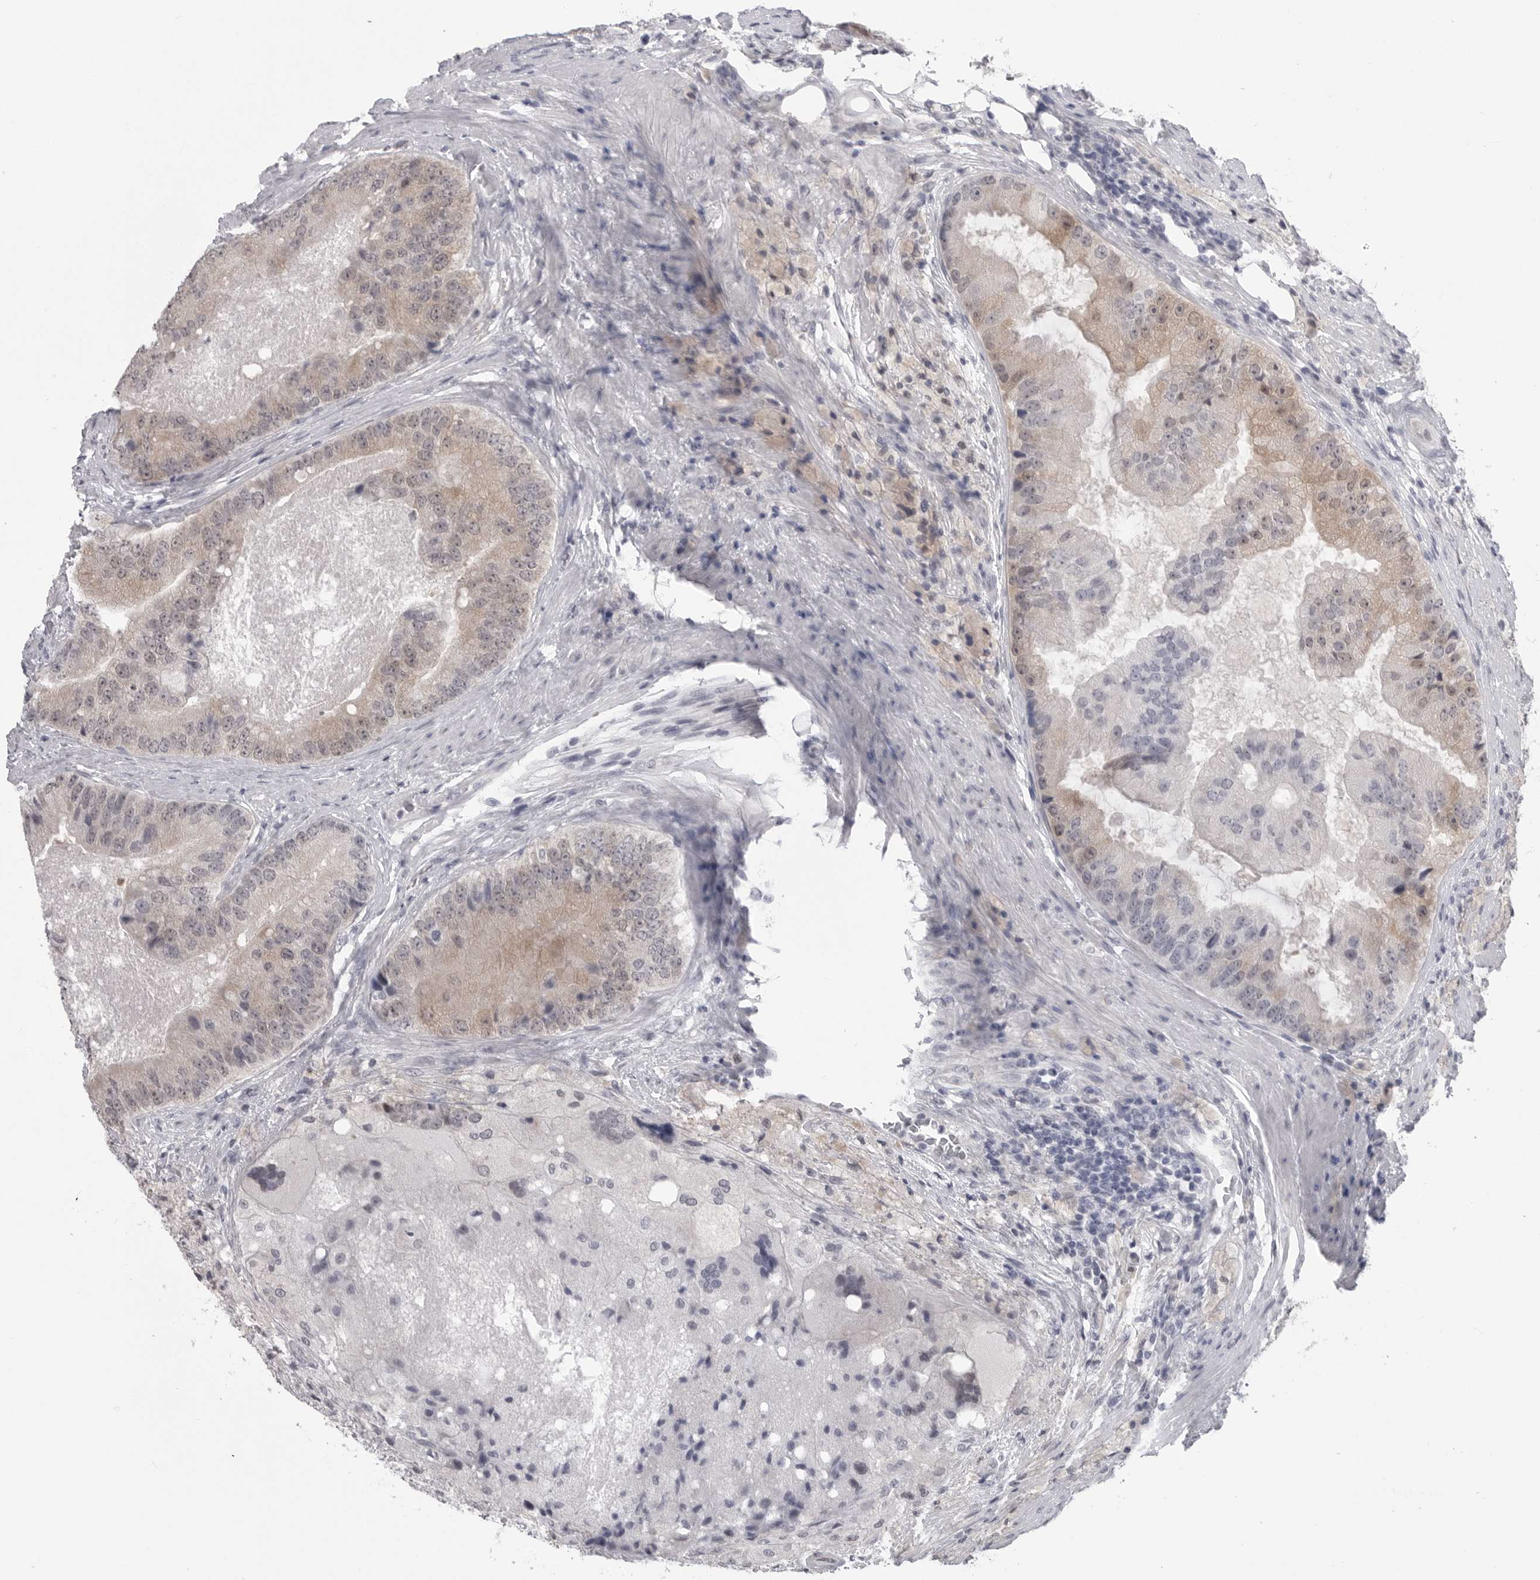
{"staining": {"intensity": "weak", "quantity": "25%-75%", "location": "cytoplasmic/membranous"}, "tissue": "prostate cancer", "cell_type": "Tumor cells", "image_type": "cancer", "snomed": [{"axis": "morphology", "description": "Adenocarcinoma, High grade"}, {"axis": "topography", "description": "Prostate"}], "caption": "Immunohistochemistry of high-grade adenocarcinoma (prostate) reveals low levels of weak cytoplasmic/membranous staining in approximately 25%-75% of tumor cells.", "gene": "PNPO", "patient": {"sex": "male", "age": 70}}